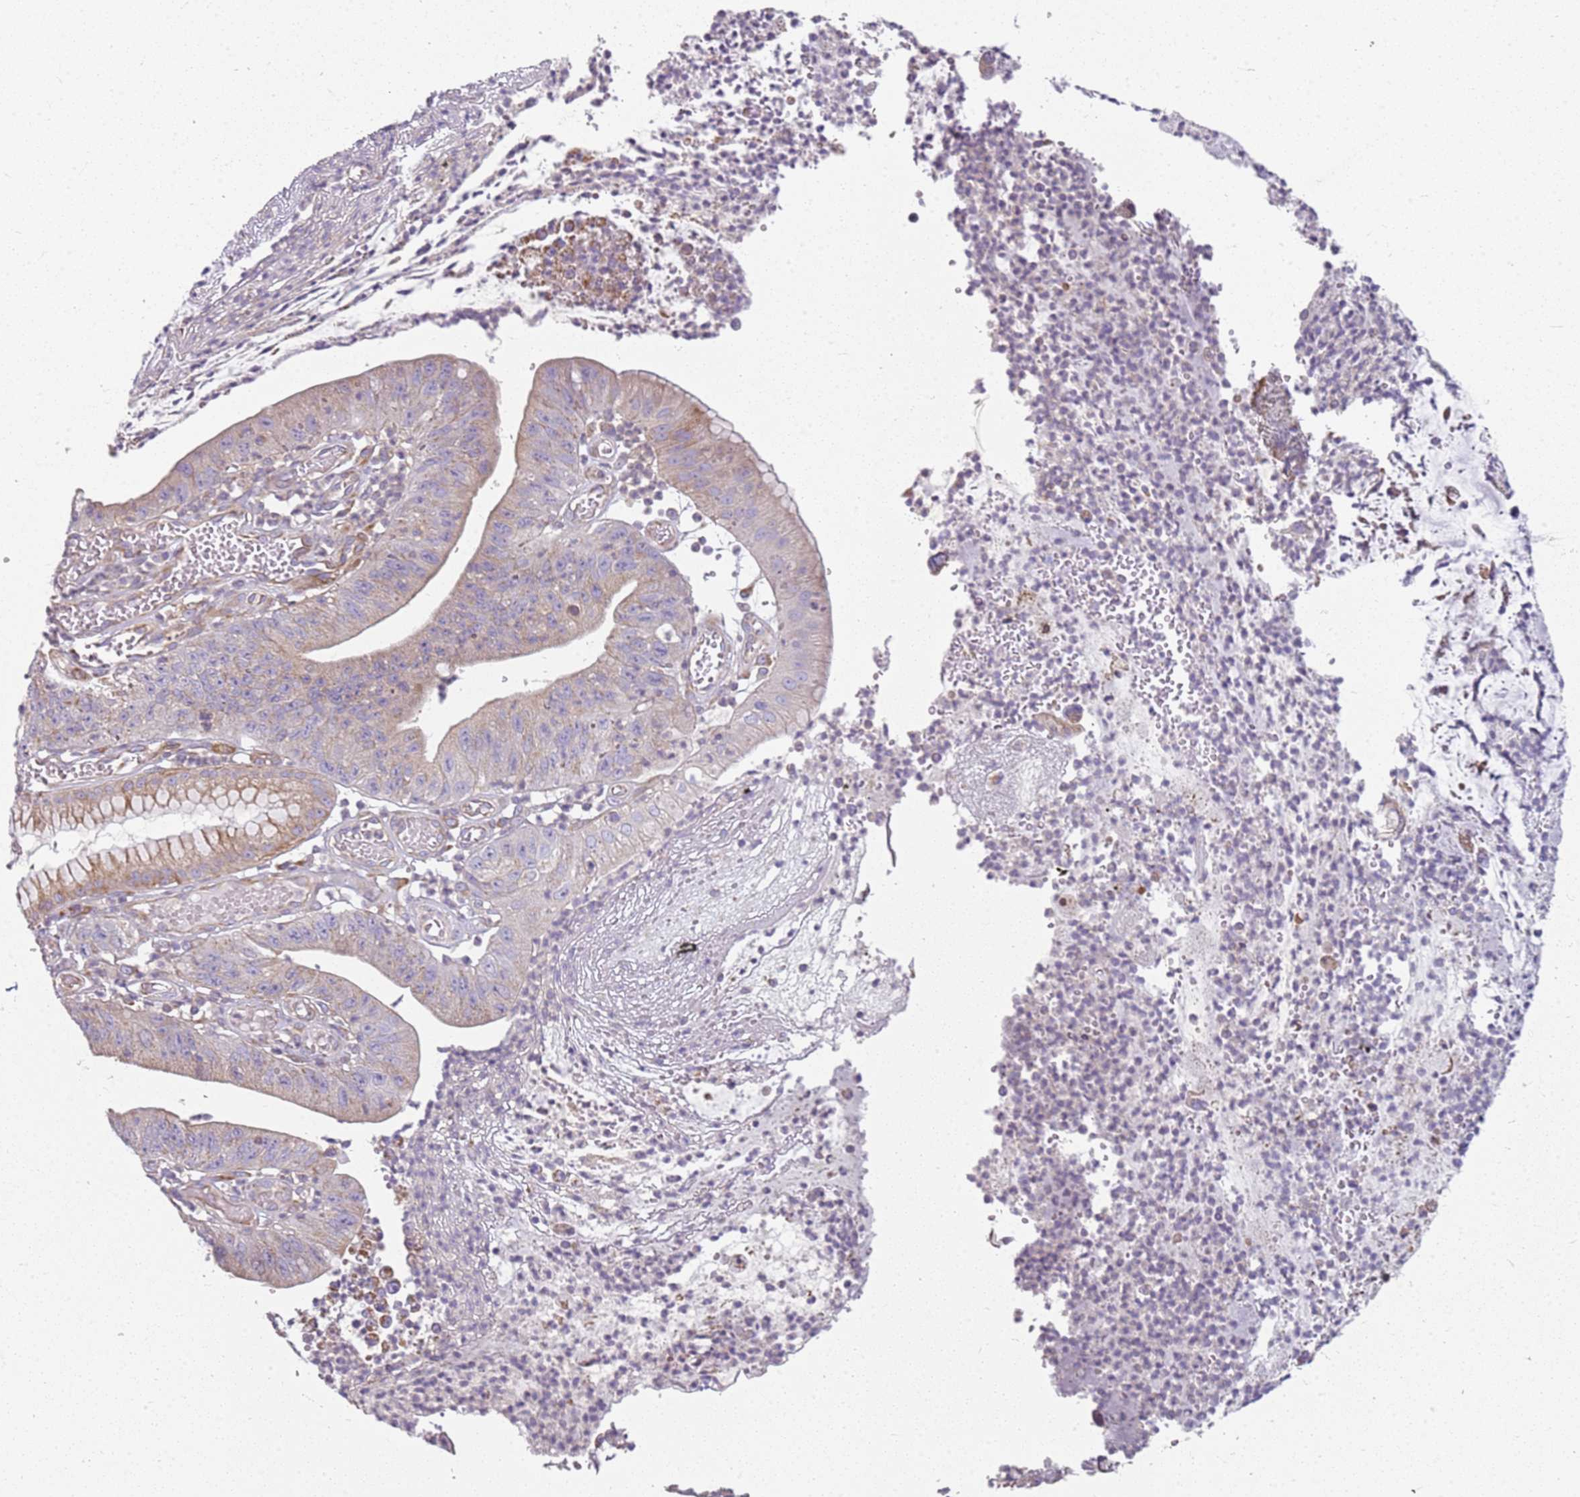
{"staining": {"intensity": "weak", "quantity": "25%-75%", "location": "cytoplasmic/membranous"}, "tissue": "stomach cancer", "cell_type": "Tumor cells", "image_type": "cancer", "snomed": [{"axis": "morphology", "description": "Adenocarcinoma, NOS"}, {"axis": "topography", "description": "Stomach"}], "caption": "This is a micrograph of IHC staining of stomach cancer (adenocarcinoma), which shows weak staining in the cytoplasmic/membranous of tumor cells.", "gene": "TMEM200C", "patient": {"sex": "male", "age": 59}}